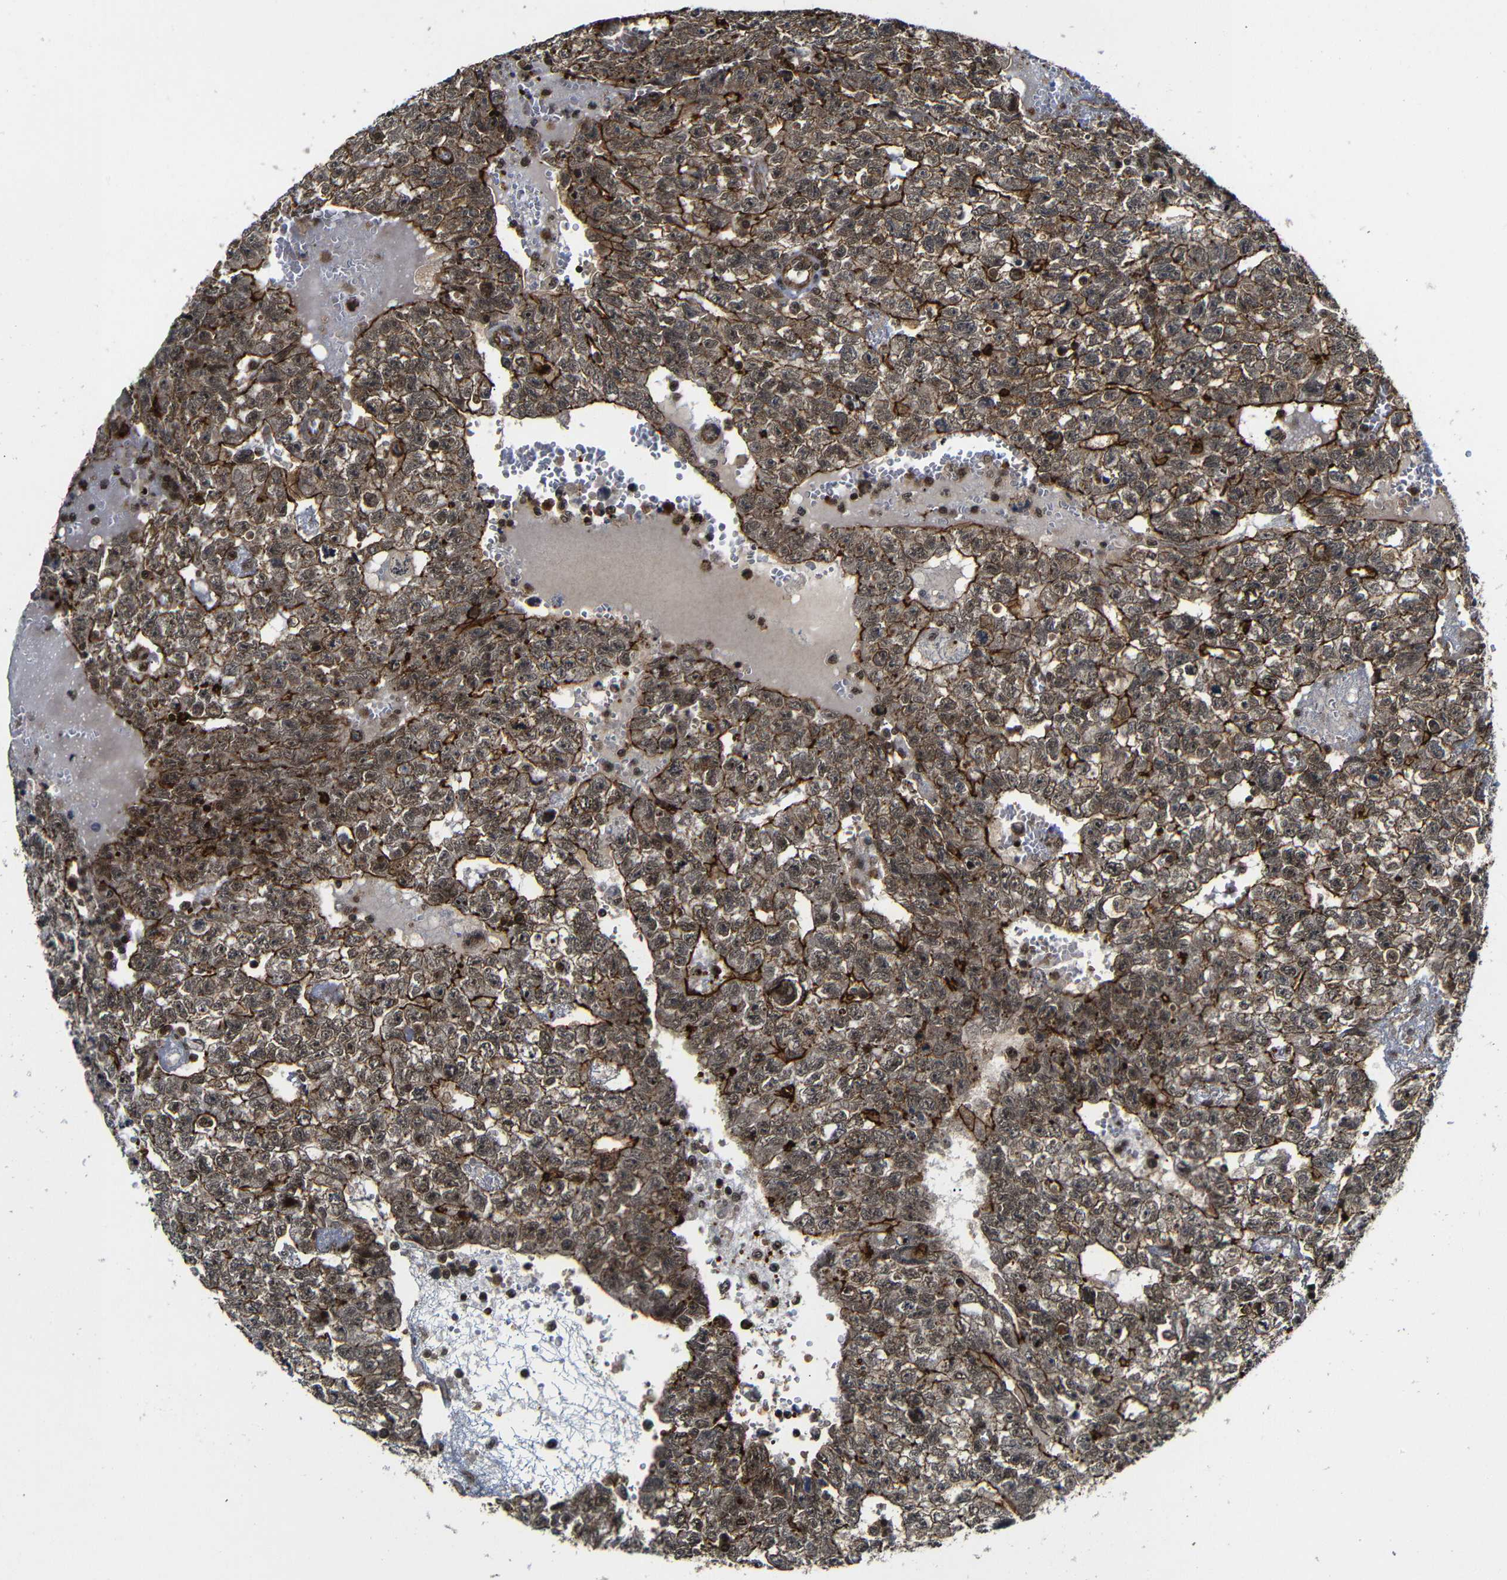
{"staining": {"intensity": "moderate", "quantity": ">75%", "location": "cytoplasmic/membranous"}, "tissue": "testis cancer", "cell_type": "Tumor cells", "image_type": "cancer", "snomed": [{"axis": "morphology", "description": "Seminoma, NOS"}, {"axis": "morphology", "description": "Carcinoma, Embryonal, NOS"}, {"axis": "topography", "description": "Testis"}], "caption": "There is medium levels of moderate cytoplasmic/membranous expression in tumor cells of seminoma (testis), as demonstrated by immunohistochemical staining (brown color).", "gene": "NANOS1", "patient": {"sex": "male", "age": 38}}